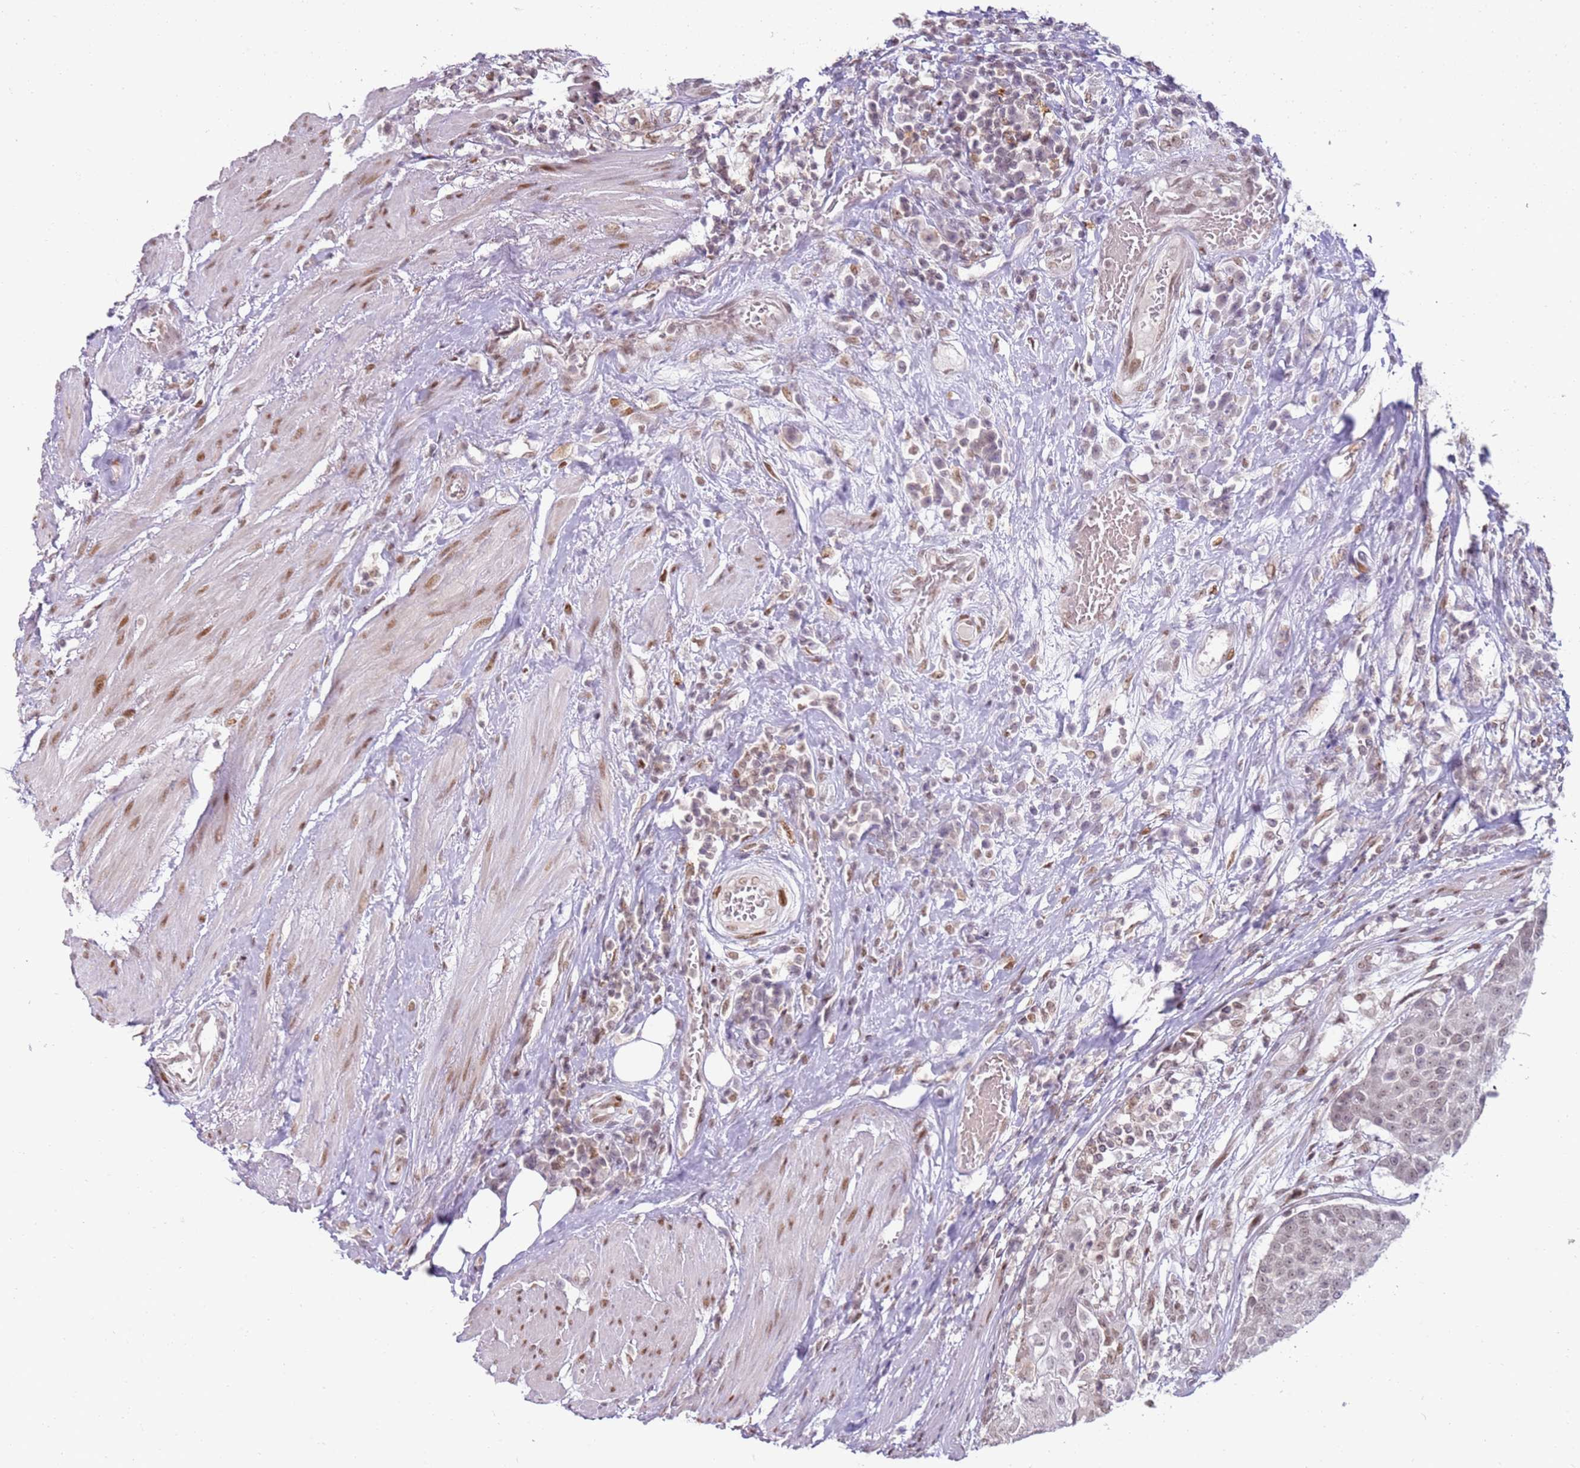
{"staining": {"intensity": "weak", "quantity": "25%-75%", "location": "nuclear"}, "tissue": "urothelial cancer", "cell_type": "Tumor cells", "image_type": "cancer", "snomed": [{"axis": "morphology", "description": "Urothelial carcinoma, High grade"}, {"axis": "topography", "description": "Urinary bladder"}], "caption": "High-grade urothelial carcinoma stained with a brown dye demonstrates weak nuclear positive staining in approximately 25%-75% of tumor cells.", "gene": "PHC2", "patient": {"sex": "female", "age": 63}}